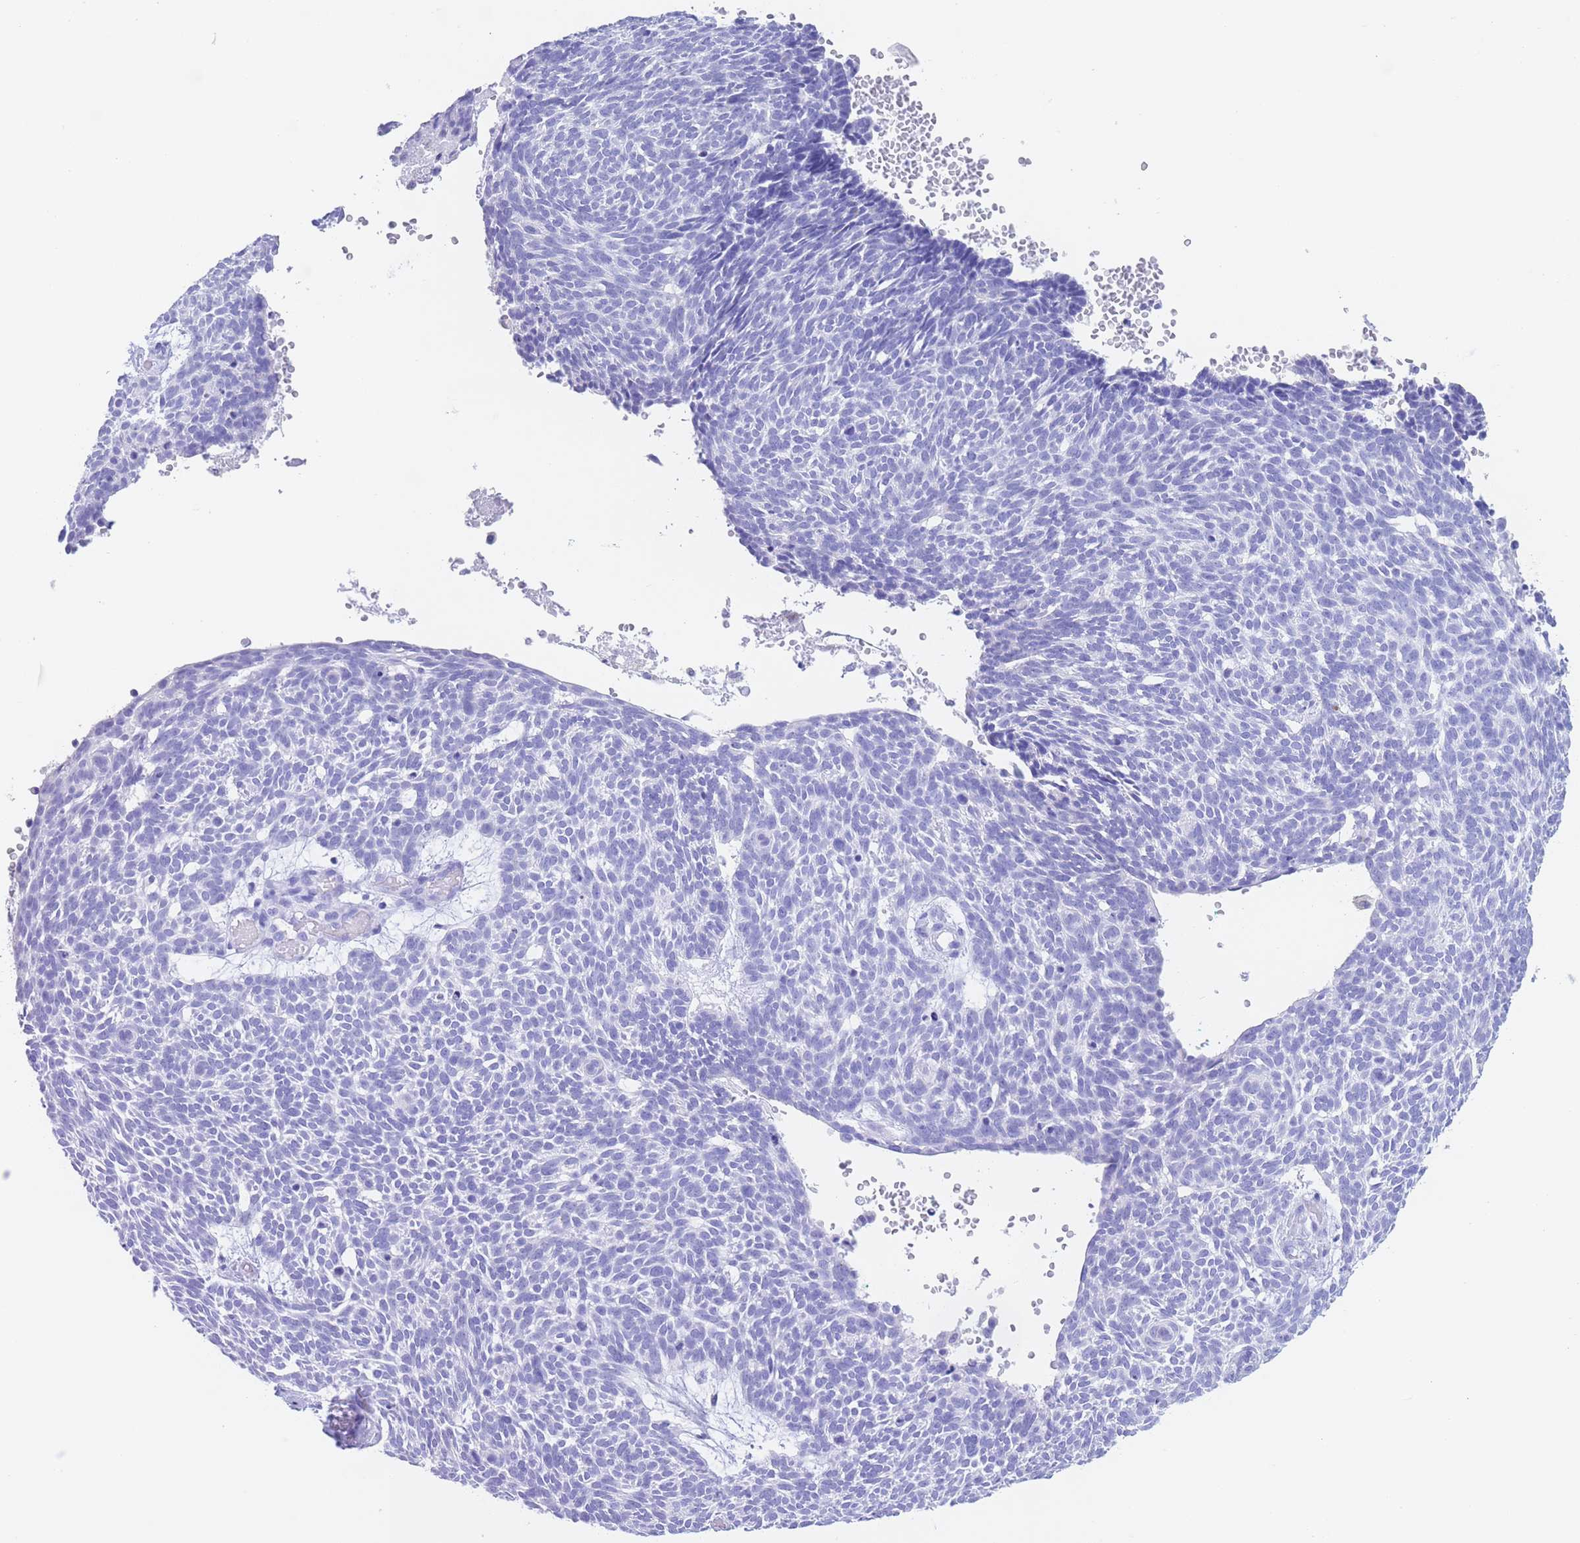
{"staining": {"intensity": "negative", "quantity": "none", "location": "none"}, "tissue": "skin cancer", "cell_type": "Tumor cells", "image_type": "cancer", "snomed": [{"axis": "morphology", "description": "Basal cell carcinoma"}, {"axis": "topography", "description": "Skin"}], "caption": "This is an immunohistochemistry (IHC) histopathology image of human skin cancer (basal cell carcinoma). There is no staining in tumor cells.", "gene": "SLCO1B3", "patient": {"sex": "male", "age": 61}}